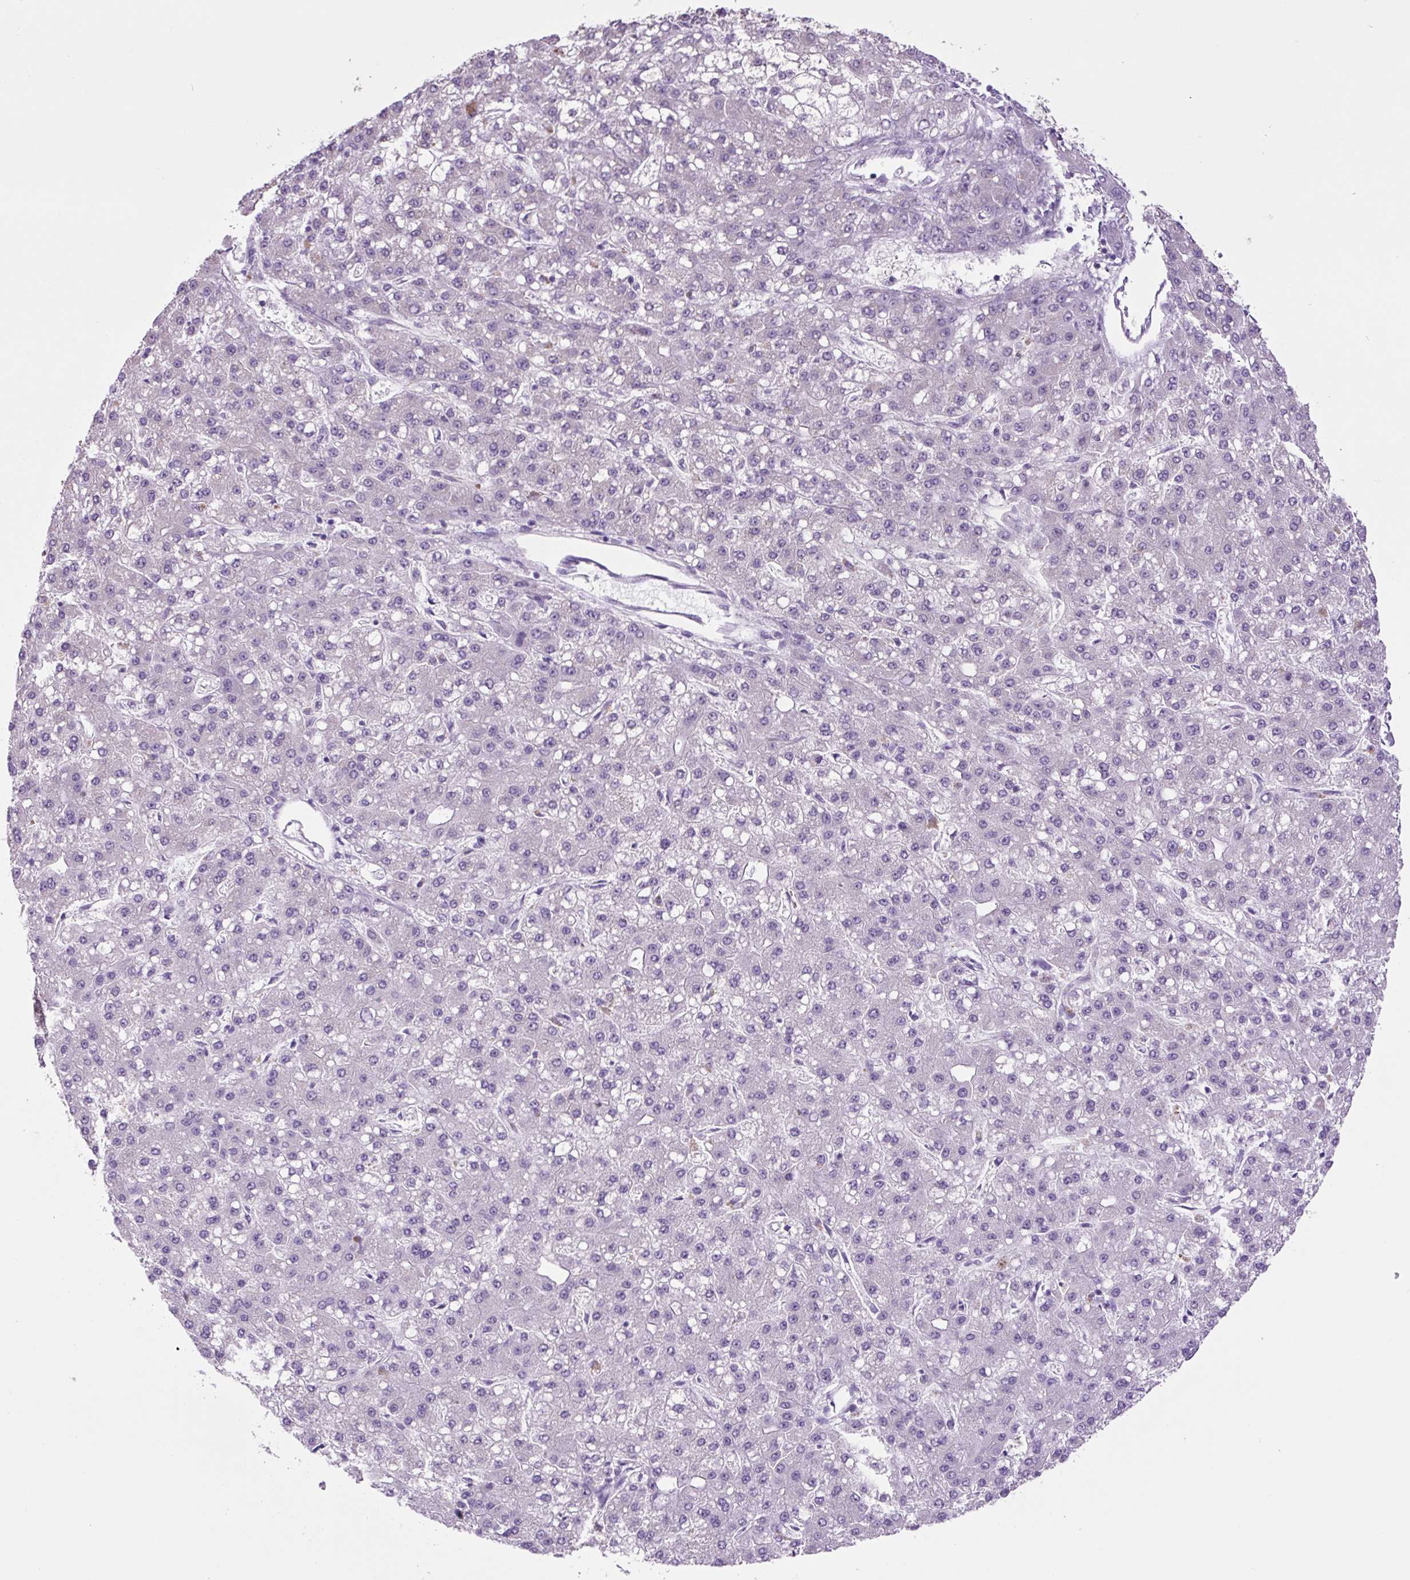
{"staining": {"intensity": "negative", "quantity": "none", "location": "none"}, "tissue": "liver cancer", "cell_type": "Tumor cells", "image_type": "cancer", "snomed": [{"axis": "morphology", "description": "Carcinoma, Hepatocellular, NOS"}, {"axis": "topography", "description": "Liver"}], "caption": "Liver cancer (hepatocellular carcinoma) stained for a protein using IHC demonstrates no positivity tumor cells.", "gene": "GORASP1", "patient": {"sex": "male", "age": 67}}